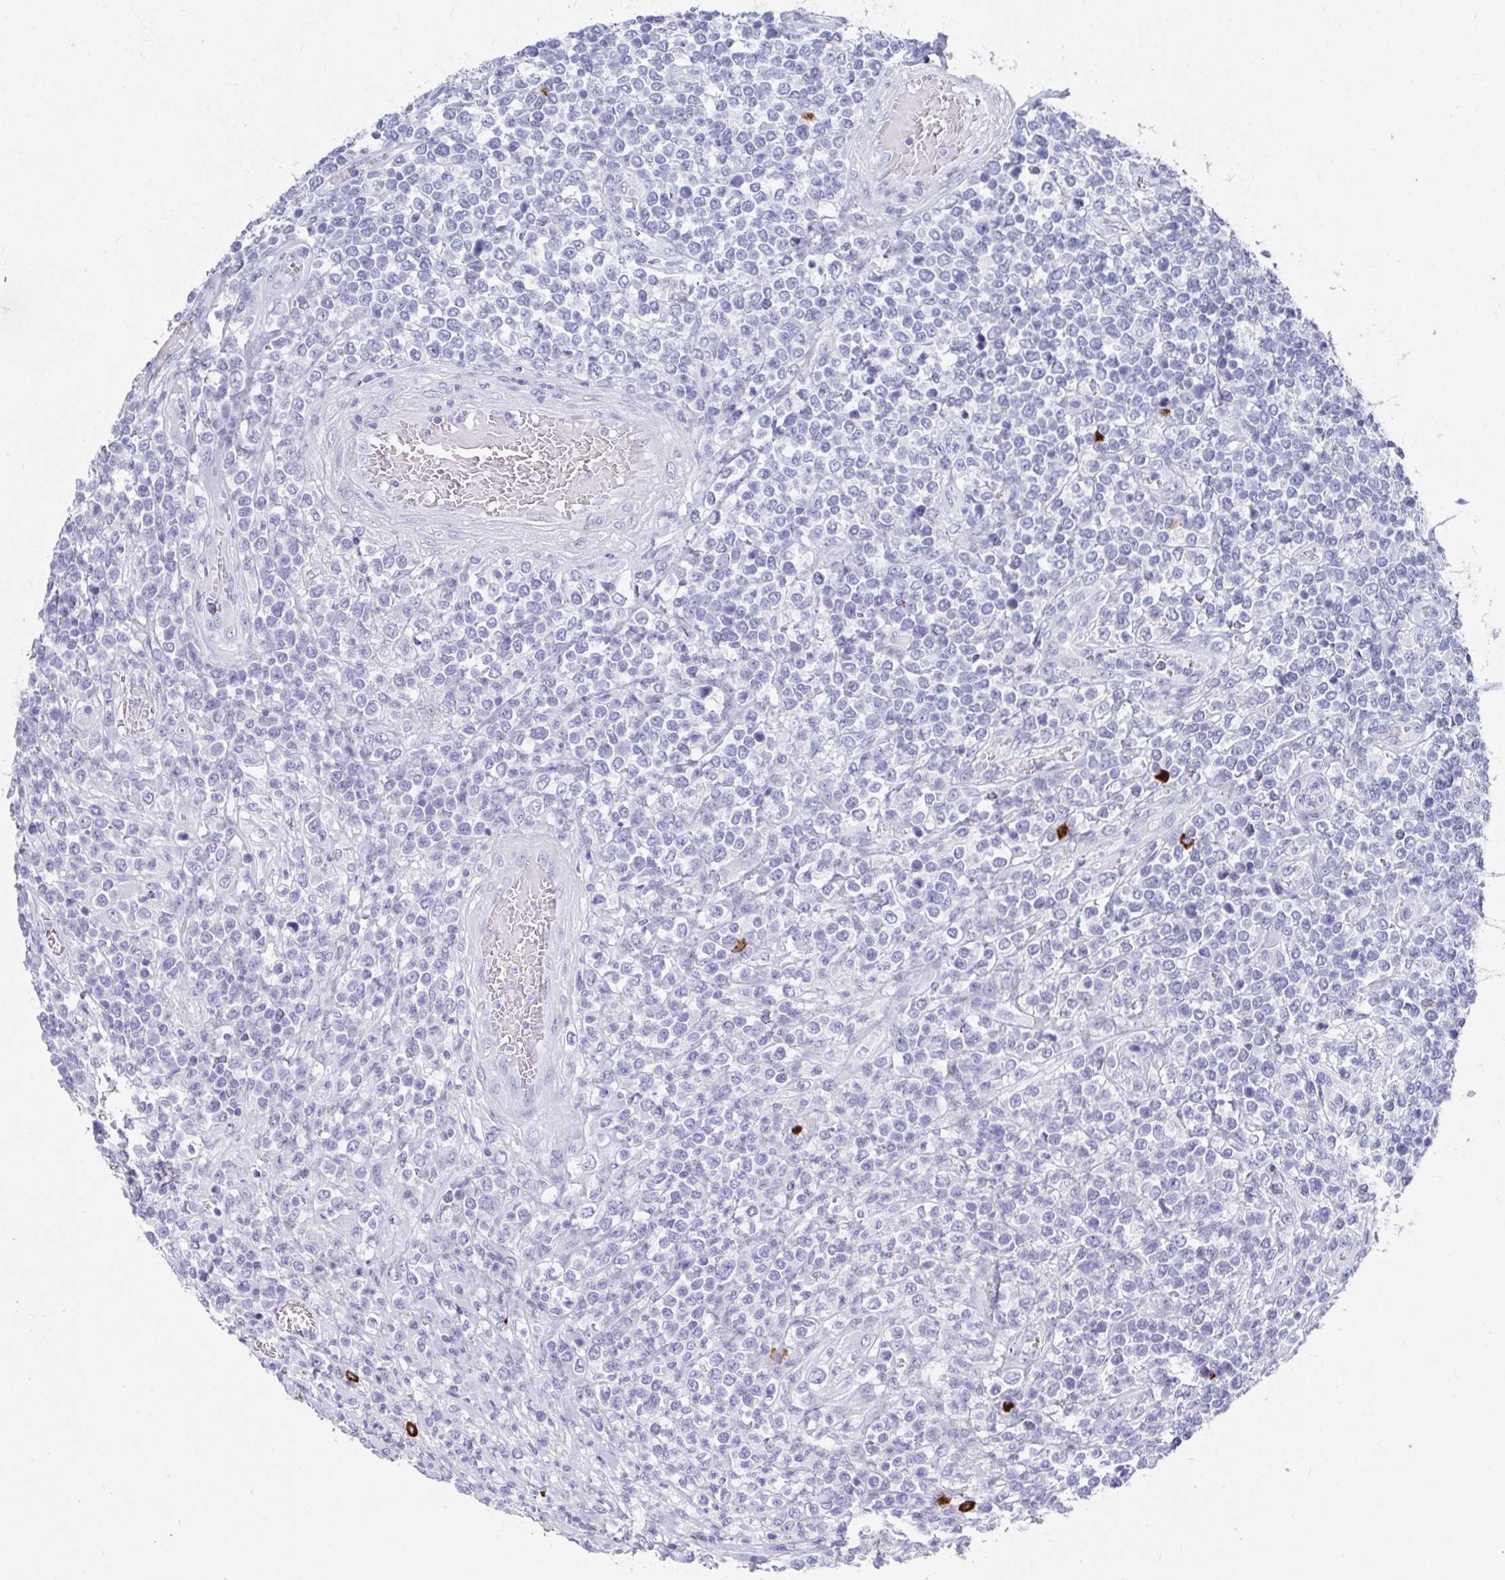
{"staining": {"intensity": "negative", "quantity": "none", "location": "none"}, "tissue": "lymphoma", "cell_type": "Tumor cells", "image_type": "cancer", "snomed": [{"axis": "morphology", "description": "Malignant lymphoma, non-Hodgkin's type, High grade"}, {"axis": "topography", "description": "Soft tissue"}], "caption": "Immunohistochemistry (IHC) image of neoplastic tissue: human lymphoma stained with DAB (3,3'-diaminobenzidine) reveals no significant protein positivity in tumor cells.", "gene": "GRIA1", "patient": {"sex": "female", "age": 56}}